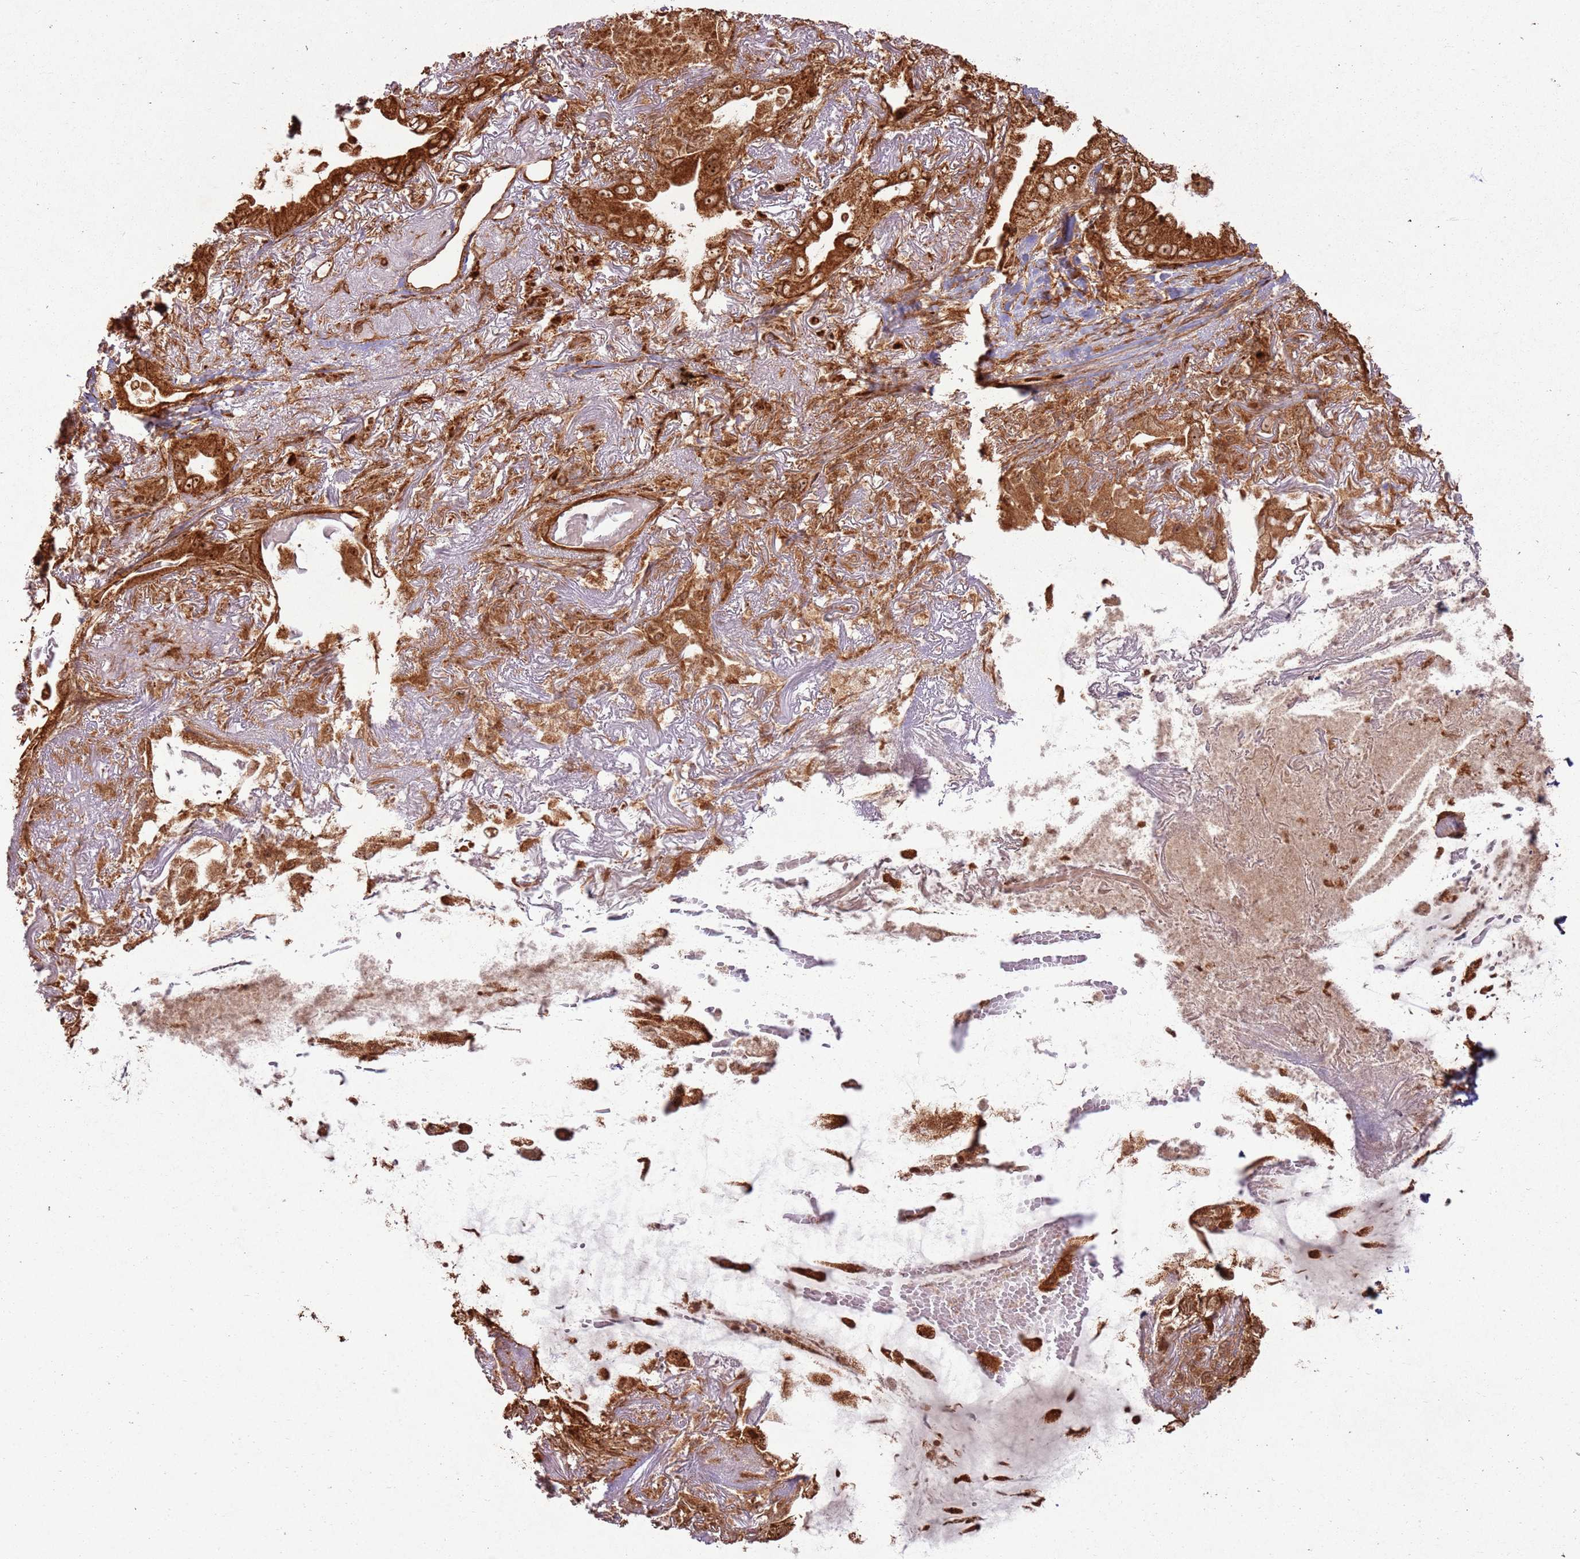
{"staining": {"intensity": "strong", "quantity": ">75%", "location": "cytoplasmic/membranous,nuclear"}, "tissue": "lung cancer", "cell_type": "Tumor cells", "image_type": "cancer", "snomed": [{"axis": "morphology", "description": "Adenocarcinoma, NOS"}, {"axis": "topography", "description": "Lung"}], "caption": "The immunohistochemical stain labels strong cytoplasmic/membranous and nuclear positivity in tumor cells of adenocarcinoma (lung) tissue. The staining was performed using DAB to visualize the protein expression in brown, while the nuclei were stained in blue with hematoxylin (Magnification: 20x).", "gene": "TBC1D13", "patient": {"sex": "female", "age": 69}}